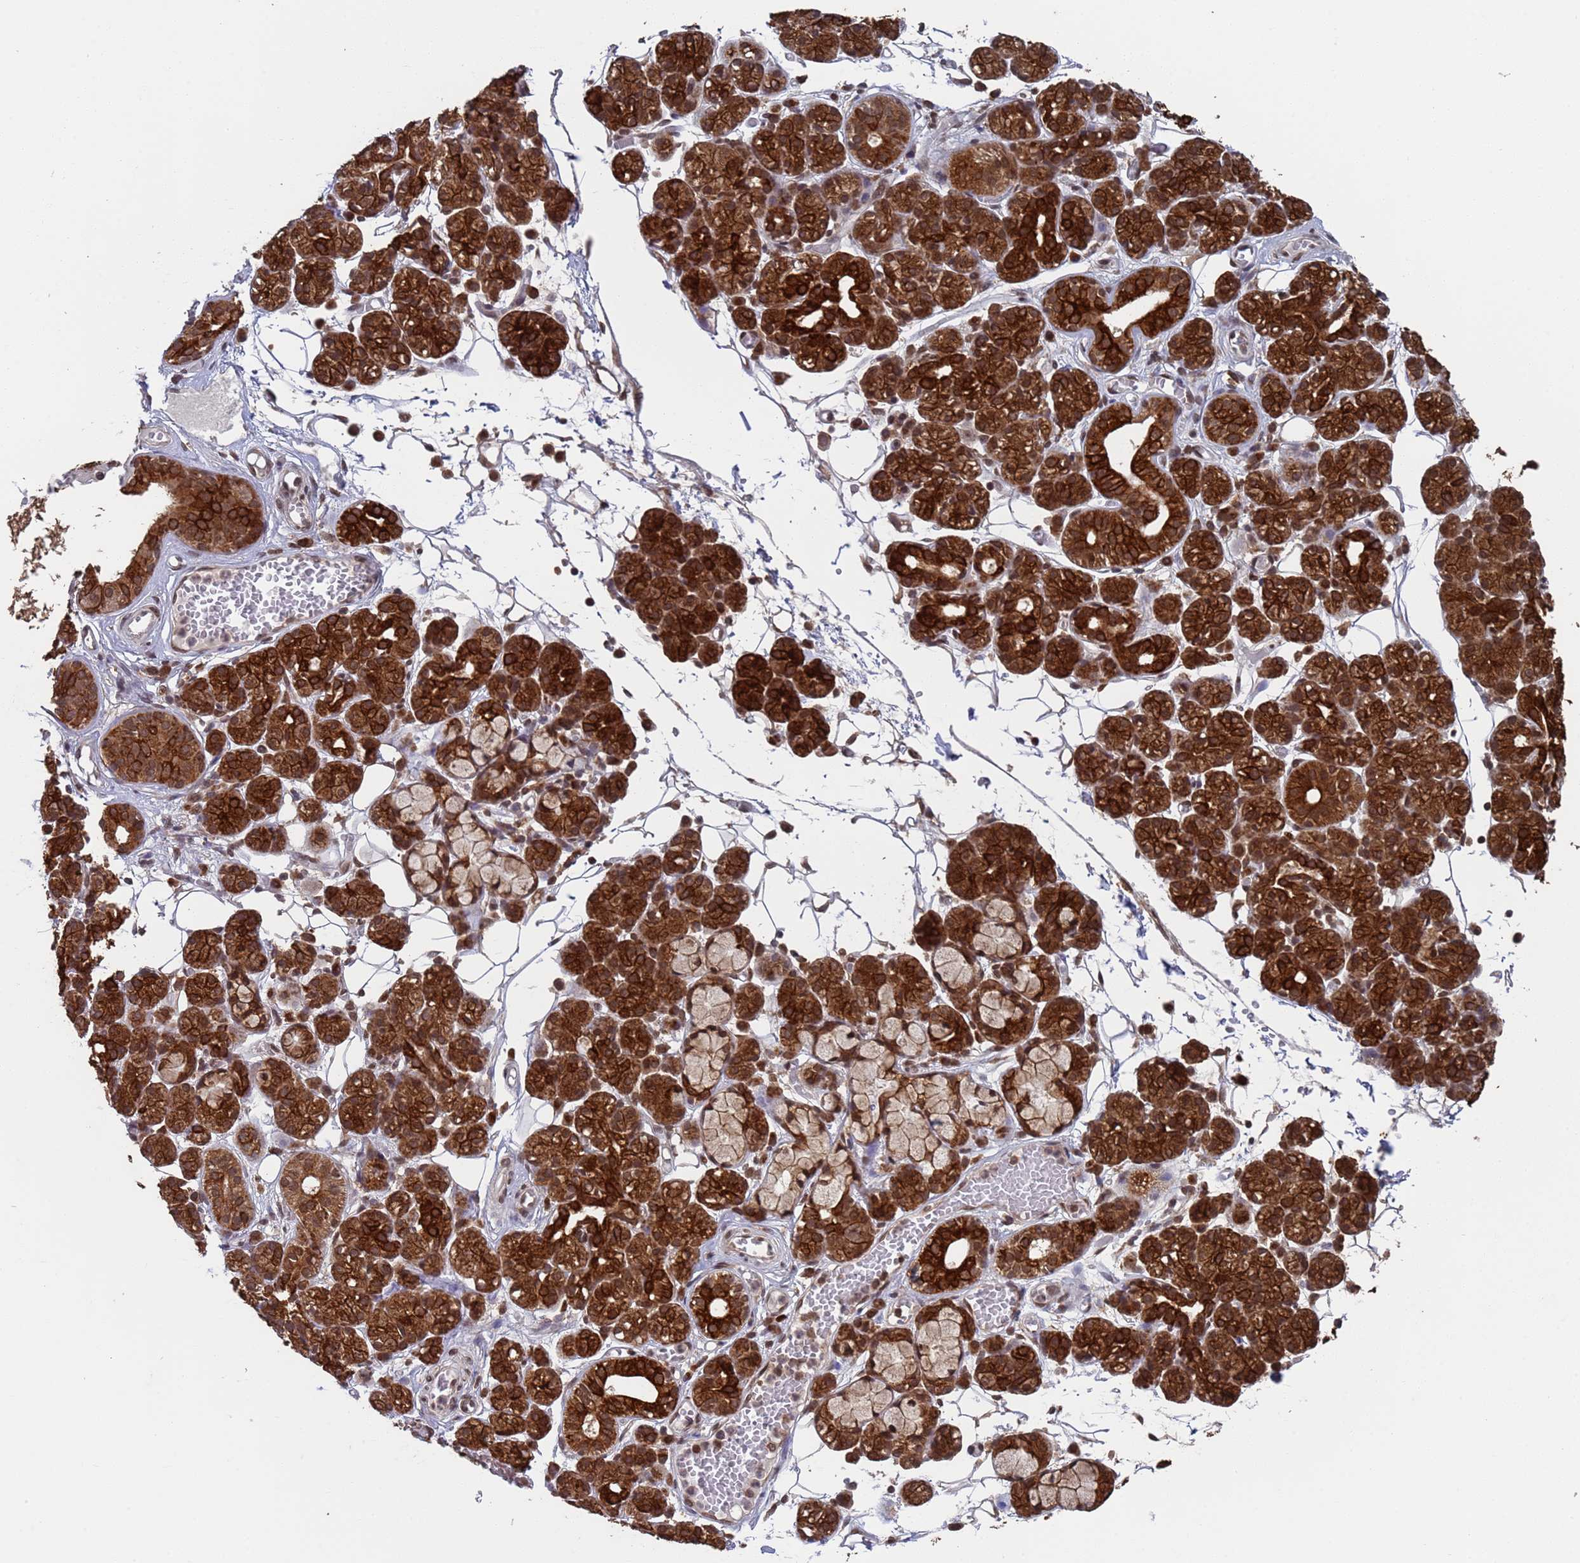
{"staining": {"intensity": "strong", "quantity": ">75%", "location": "cytoplasmic/membranous"}, "tissue": "salivary gland", "cell_type": "Glandular cells", "image_type": "normal", "snomed": [{"axis": "morphology", "description": "Normal tissue, NOS"}, {"axis": "topography", "description": "Salivary gland"}], "caption": "About >75% of glandular cells in unremarkable human salivary gland exhibit strong cytoplasmic/membranous protein expression as visualized by brown immunohistochemical staining.", "gene": "FUBP3", "patient": {"sex": "male", "age": 63}}